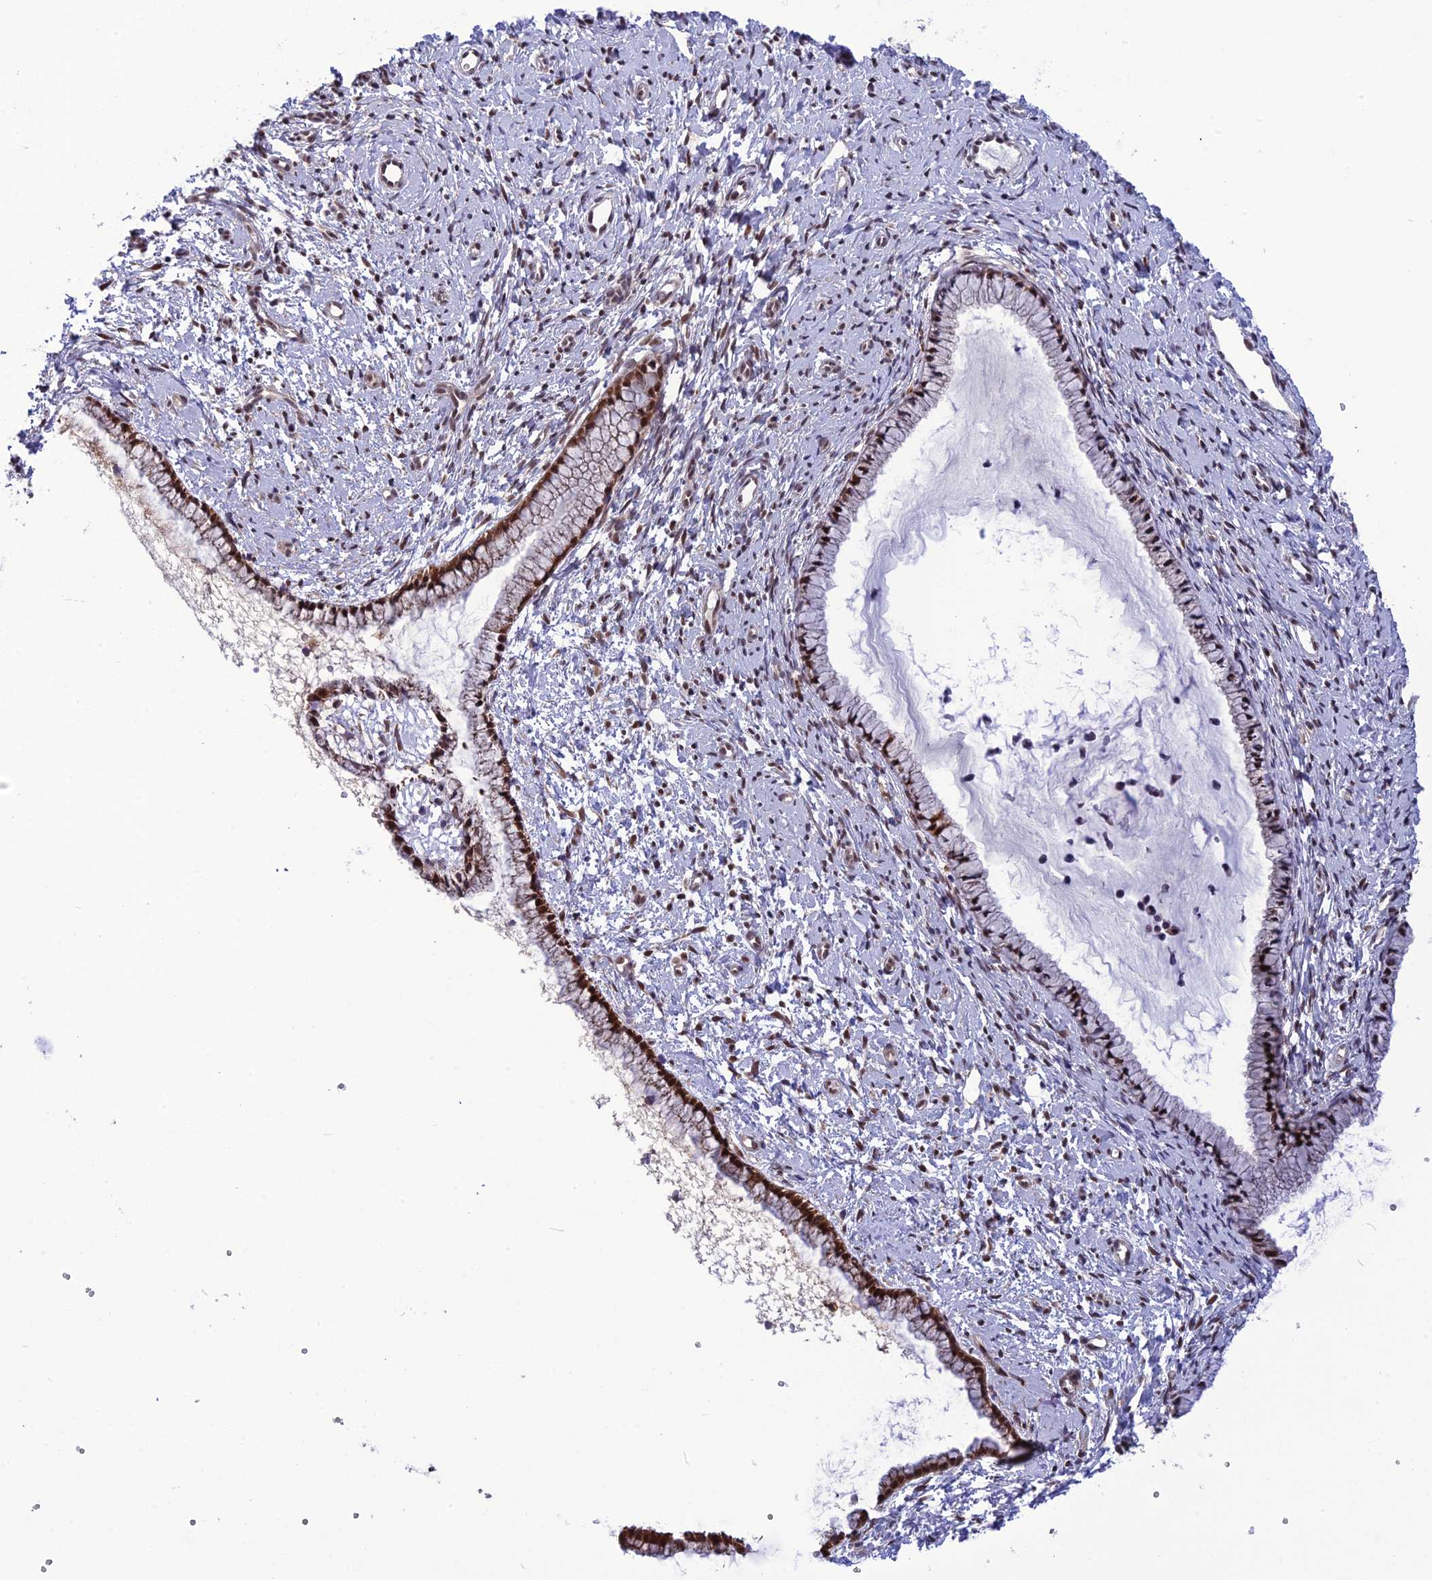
{"staining": {"intensity": "strong", "quantity": ">75%", "location": "cytoplasmic/membranous,nuclear"}, "tissue": "cervix", "cell_type": "Glandular cells", "image_type": "normal", "snomed": [{"axis": "morphology", "description": "Normal tissue, NOS"}, {"axis": "topography", "description": "Cervix"}], "caption": "The immunohistochemical stain labels strong cytoplasmic/membranous,nuclear positivity in glandular cells of normal cervix. (DAB IHC with brightfield microscopy, high magnification).", "gene": "RTRAF", "patient": {"sex": "female", "age": 57}}